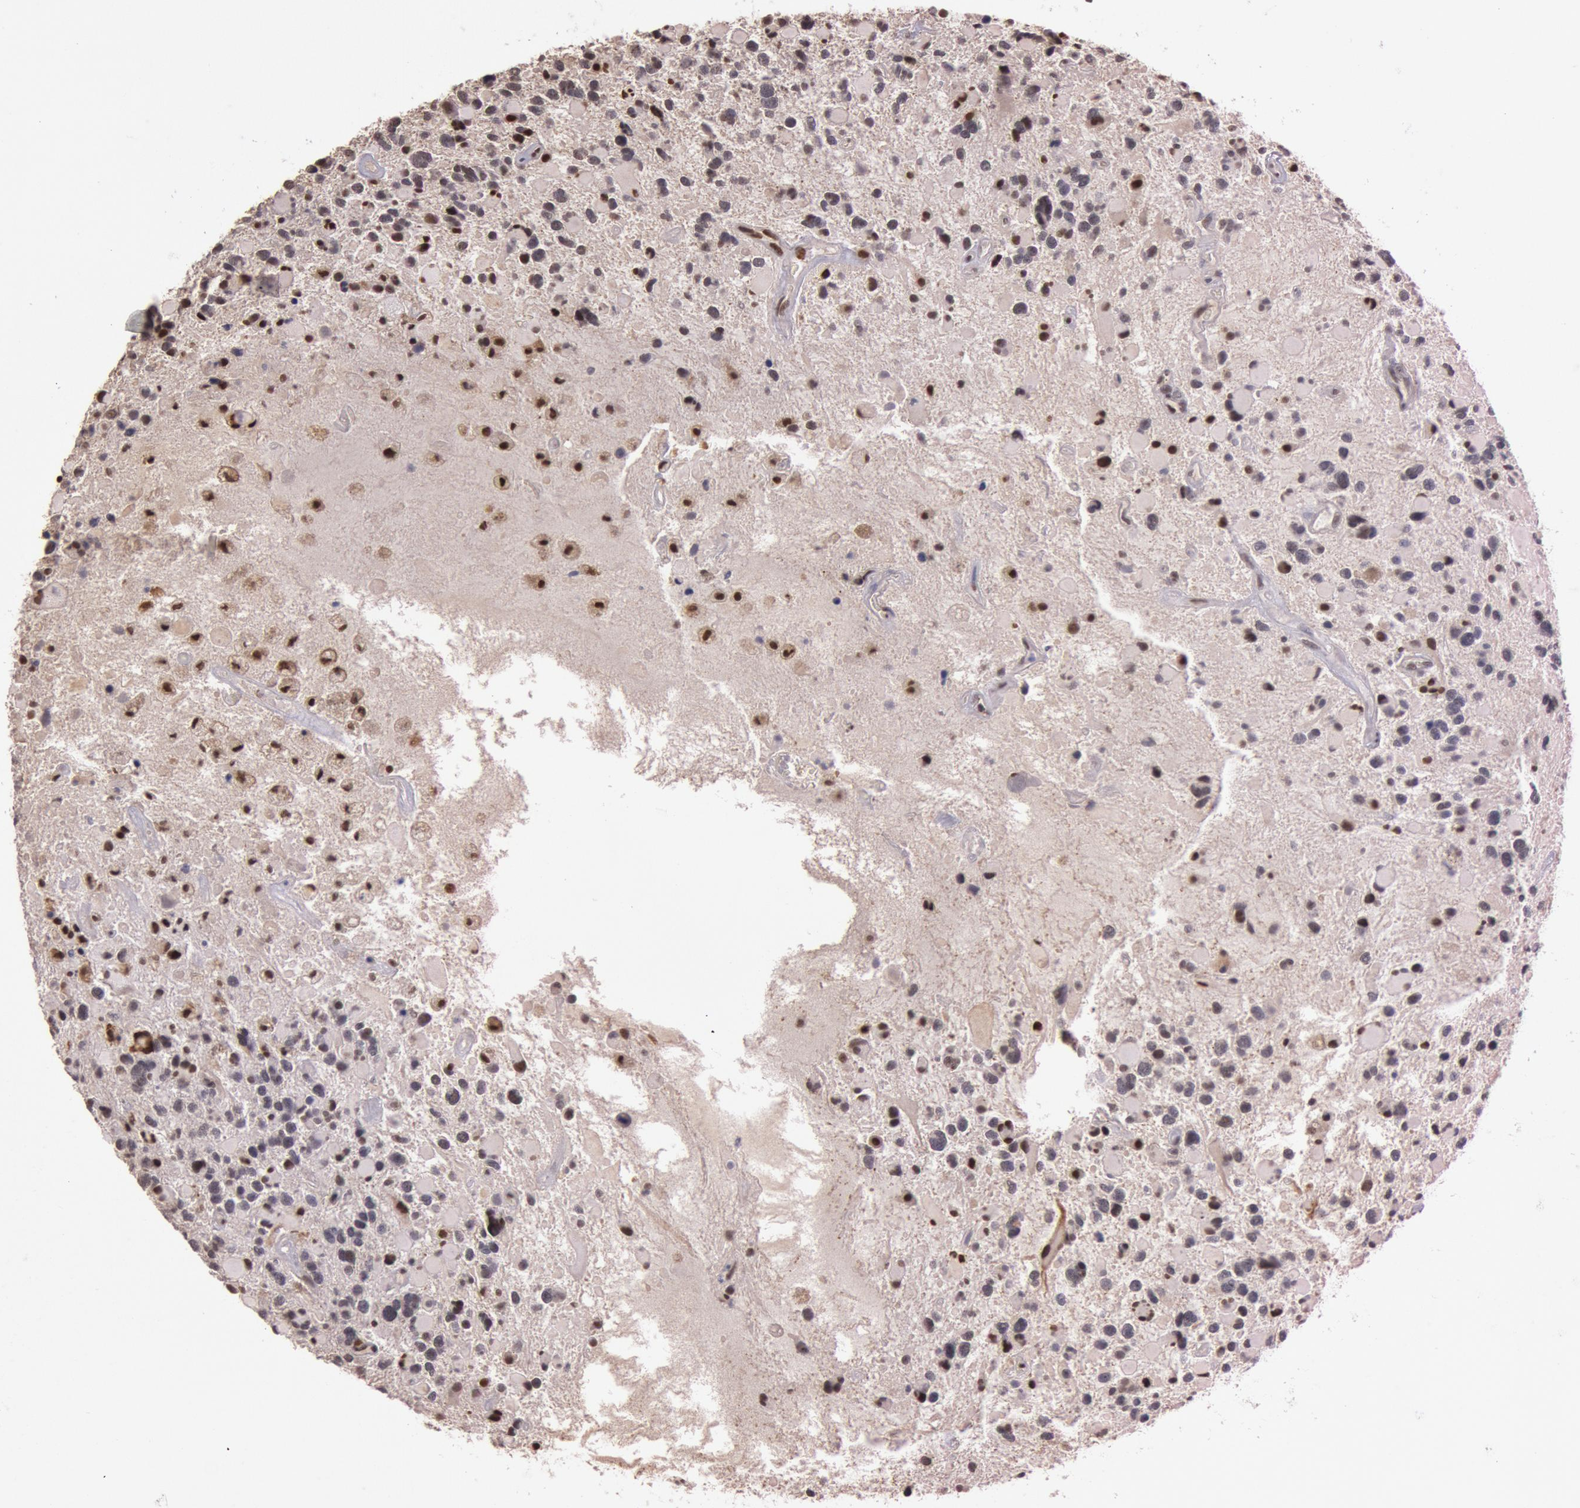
{"staining": {"intensity": "moderate", "quantity": "<25%", "location": "nuclear"}, "tissue": "glioma", "cell_type": "Tumor cells", "image_type": "cancer", "snomed": [{"axis": "morphology", "description": "Glioma, malignant, High grade"}, {"axis": "topography", "description": "Brain"}], "caption": "Malignant glioma (high-grade) tissue reveals moderate nuclear staining in approximately <25% of tumor cells", "gene": "TASL", "patient": {"sex": "female", "age": 37}}